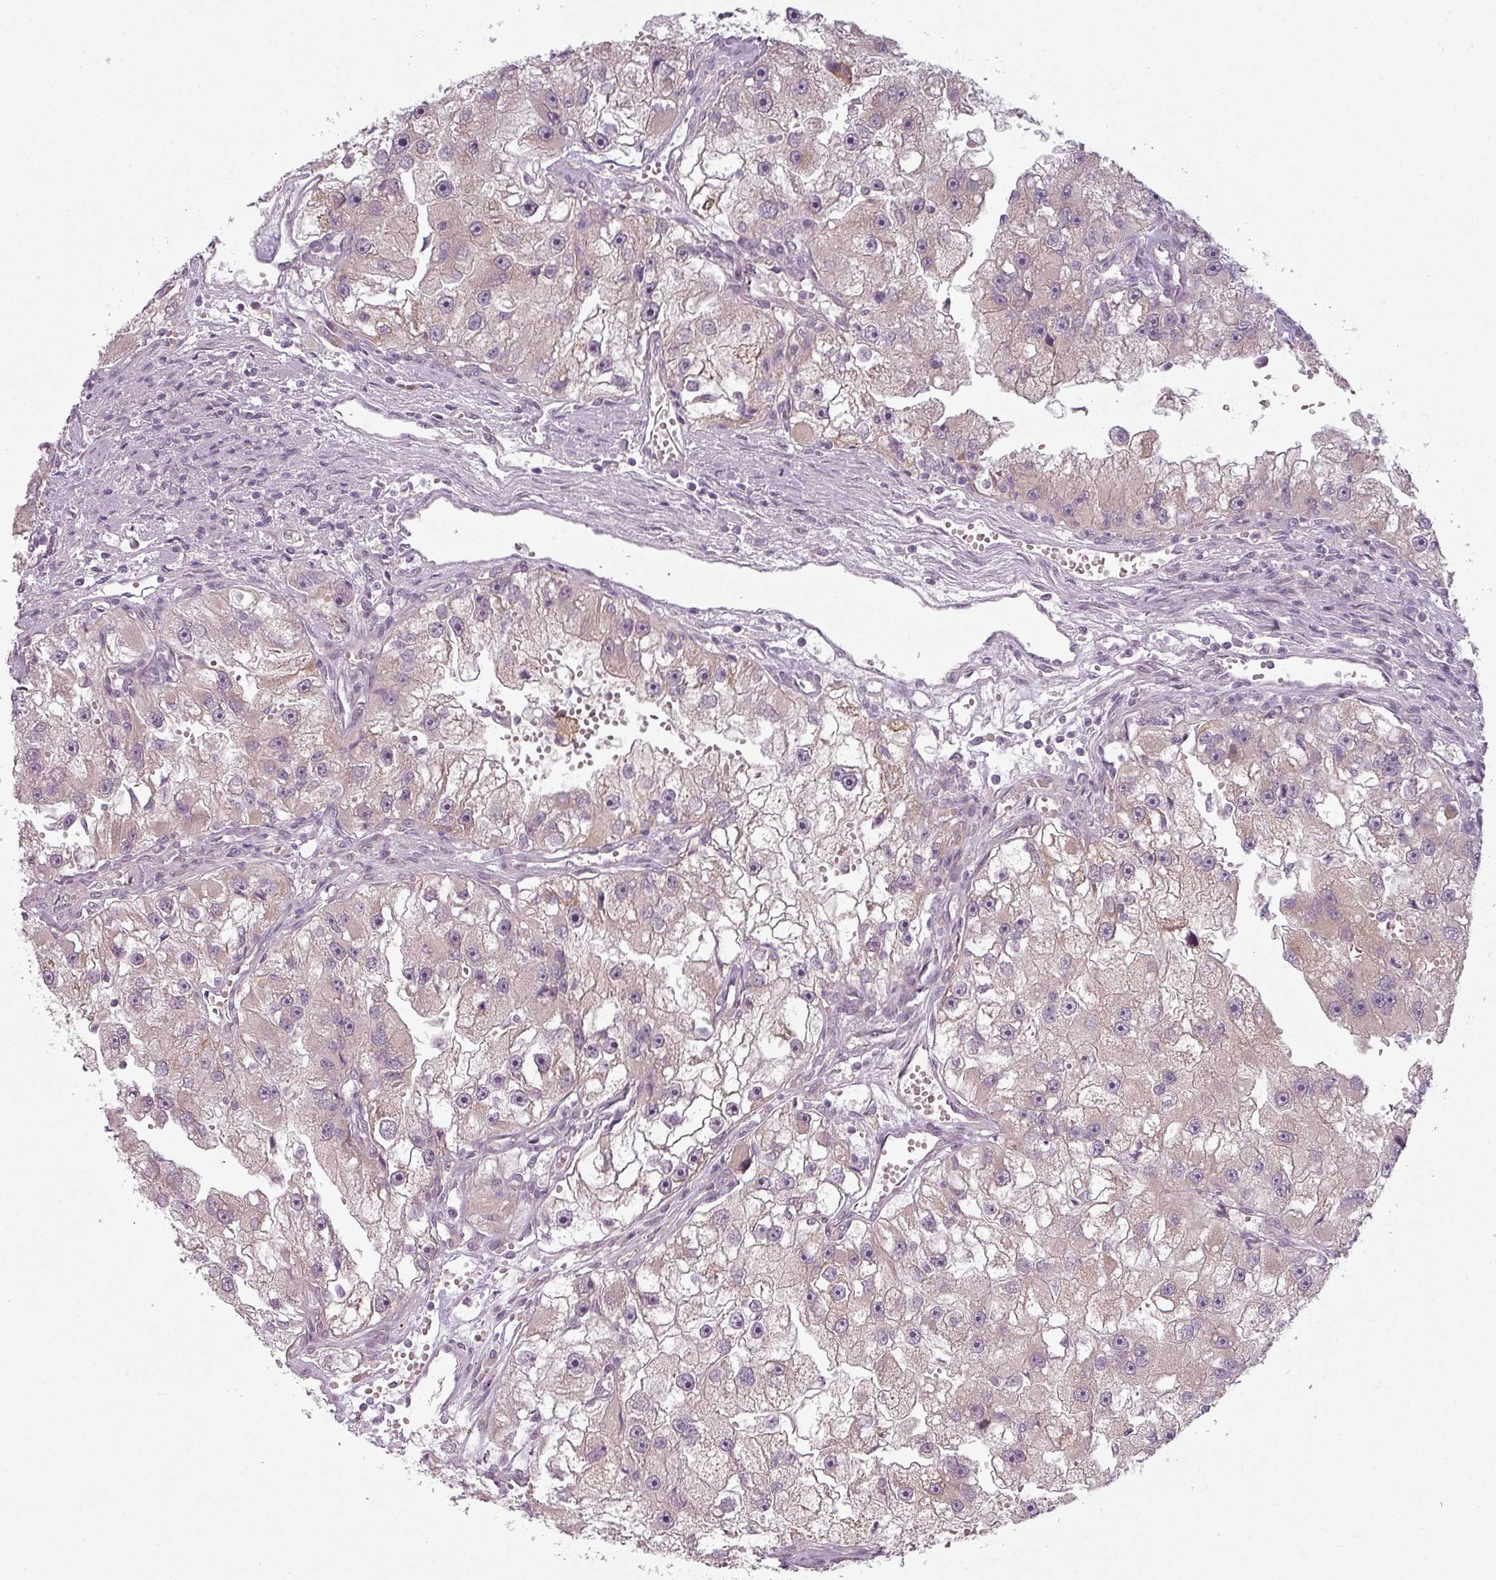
{"staining": {"intensity": "negative", "quantity": "none", "location": "none"}, "tissue": "renal cancer", "cell_type": "Tumor cells", "image_type": "cancer", "snomed": [{"axis": "morphology", "description": "Adenocarcinoma, NOS"}, {"axis": "topography", "description": "Kidney"}], "caption": "Immunohistochemical staining of human renal adenocarcinoma demonstrates no significant expression in tumor cells.", "gene": "SLC16A9", "patient": {"sex": "male", "age": 63}}